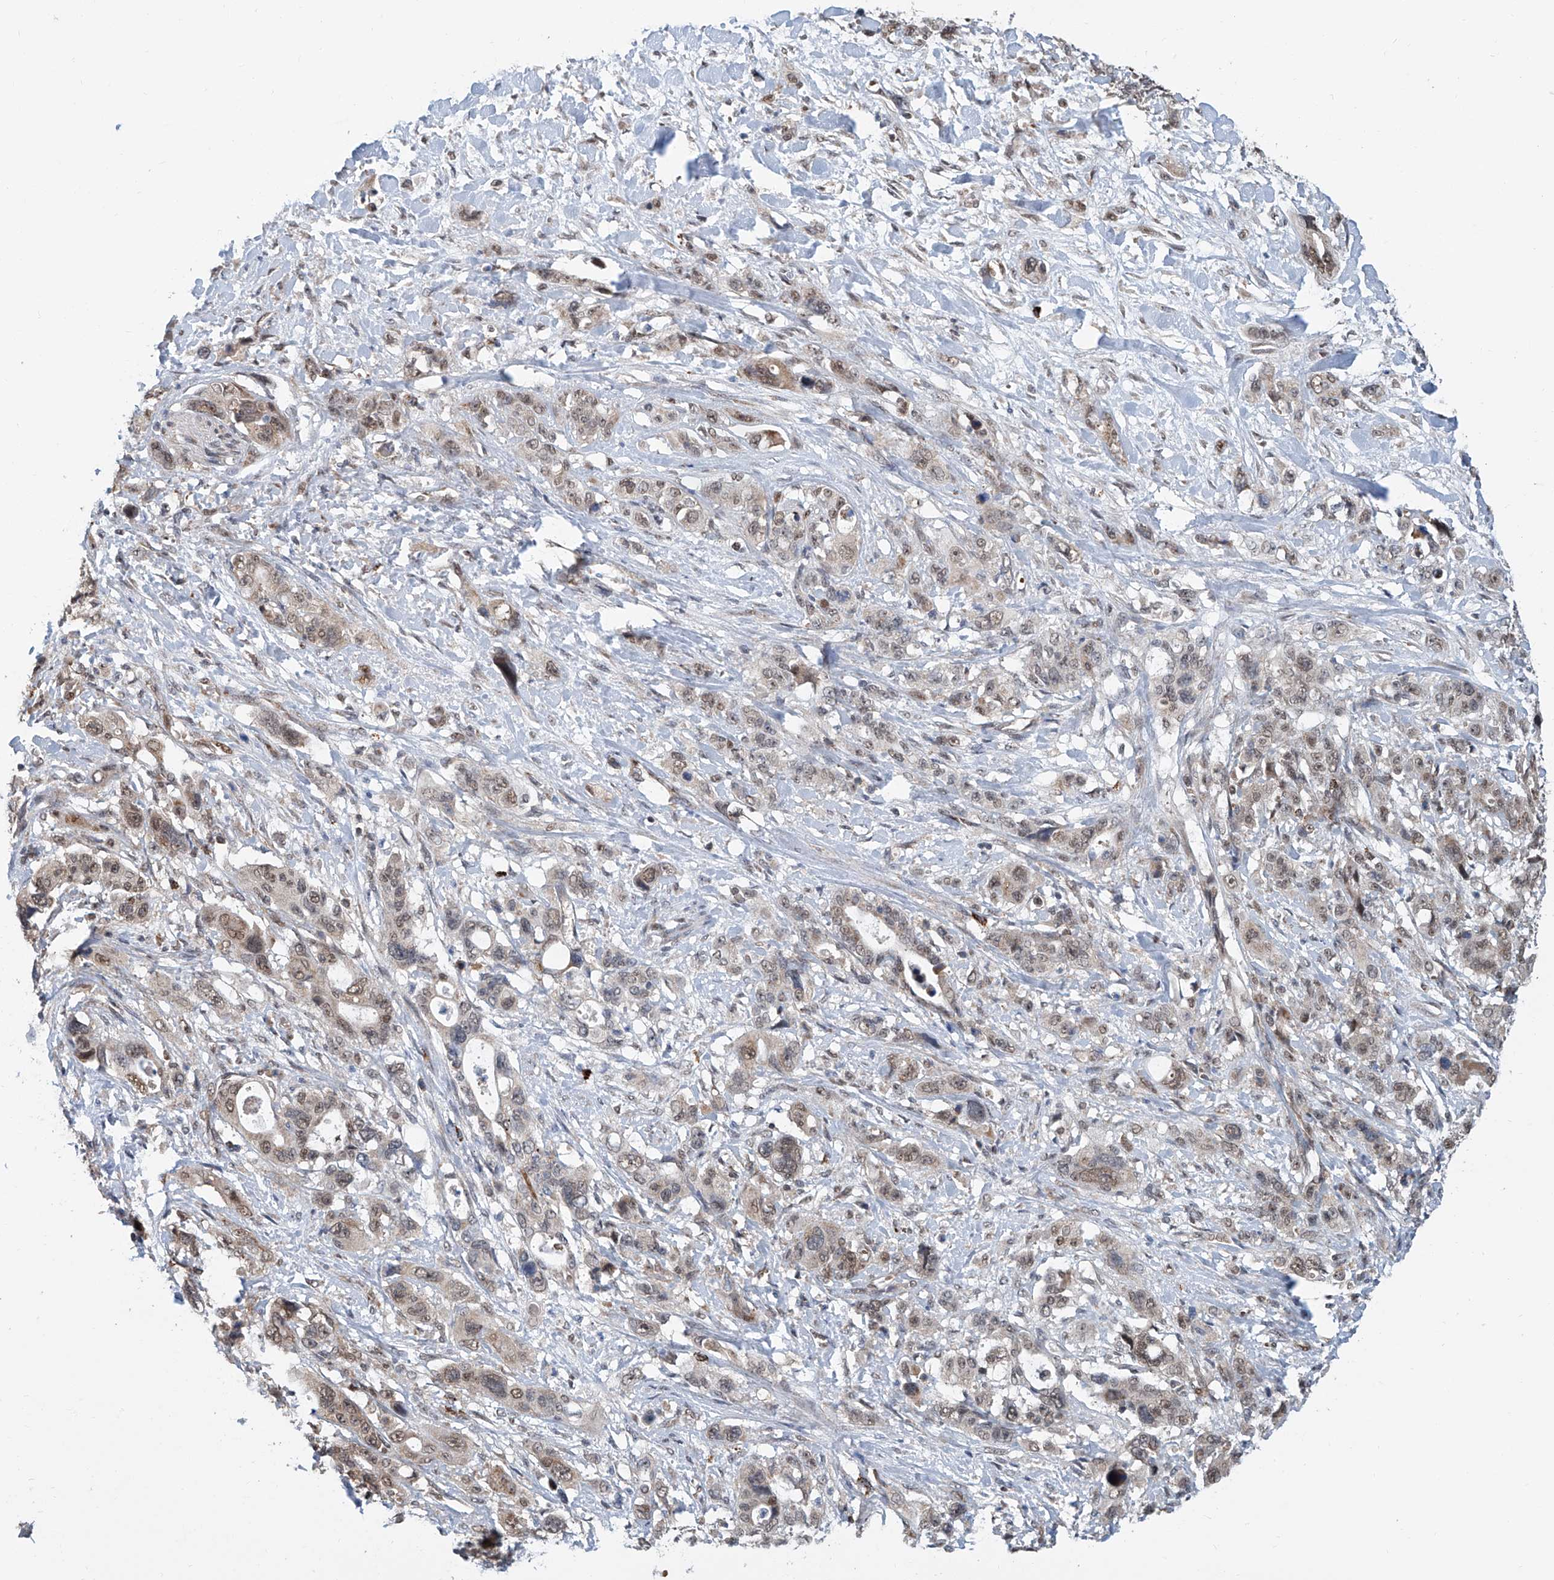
{"staining": {"intensity": "moderate", "quantity": ">75%", "location": "cytoplasmic/membranous,nuclear"}, "tissue": "pancreatic cancer", "cell_type": "Tumor cells", "image_type": "cancer", "snomed": [{"axis": "morphology", "description": "Adenocarcinoma, NOS"}, {"axis": "topography", "description": "Pancreas"}], "caption": "Moderate cytoplasmic/membranous and nuclear positivity is identified in about >75% of tumor cells in pancreatic cancer (adenocarcinoma). (DAB = brown stain, brightfield microscopy at high magnification).", "gene": "SDE2", "patient": {"sex": "male", "age": 46}}